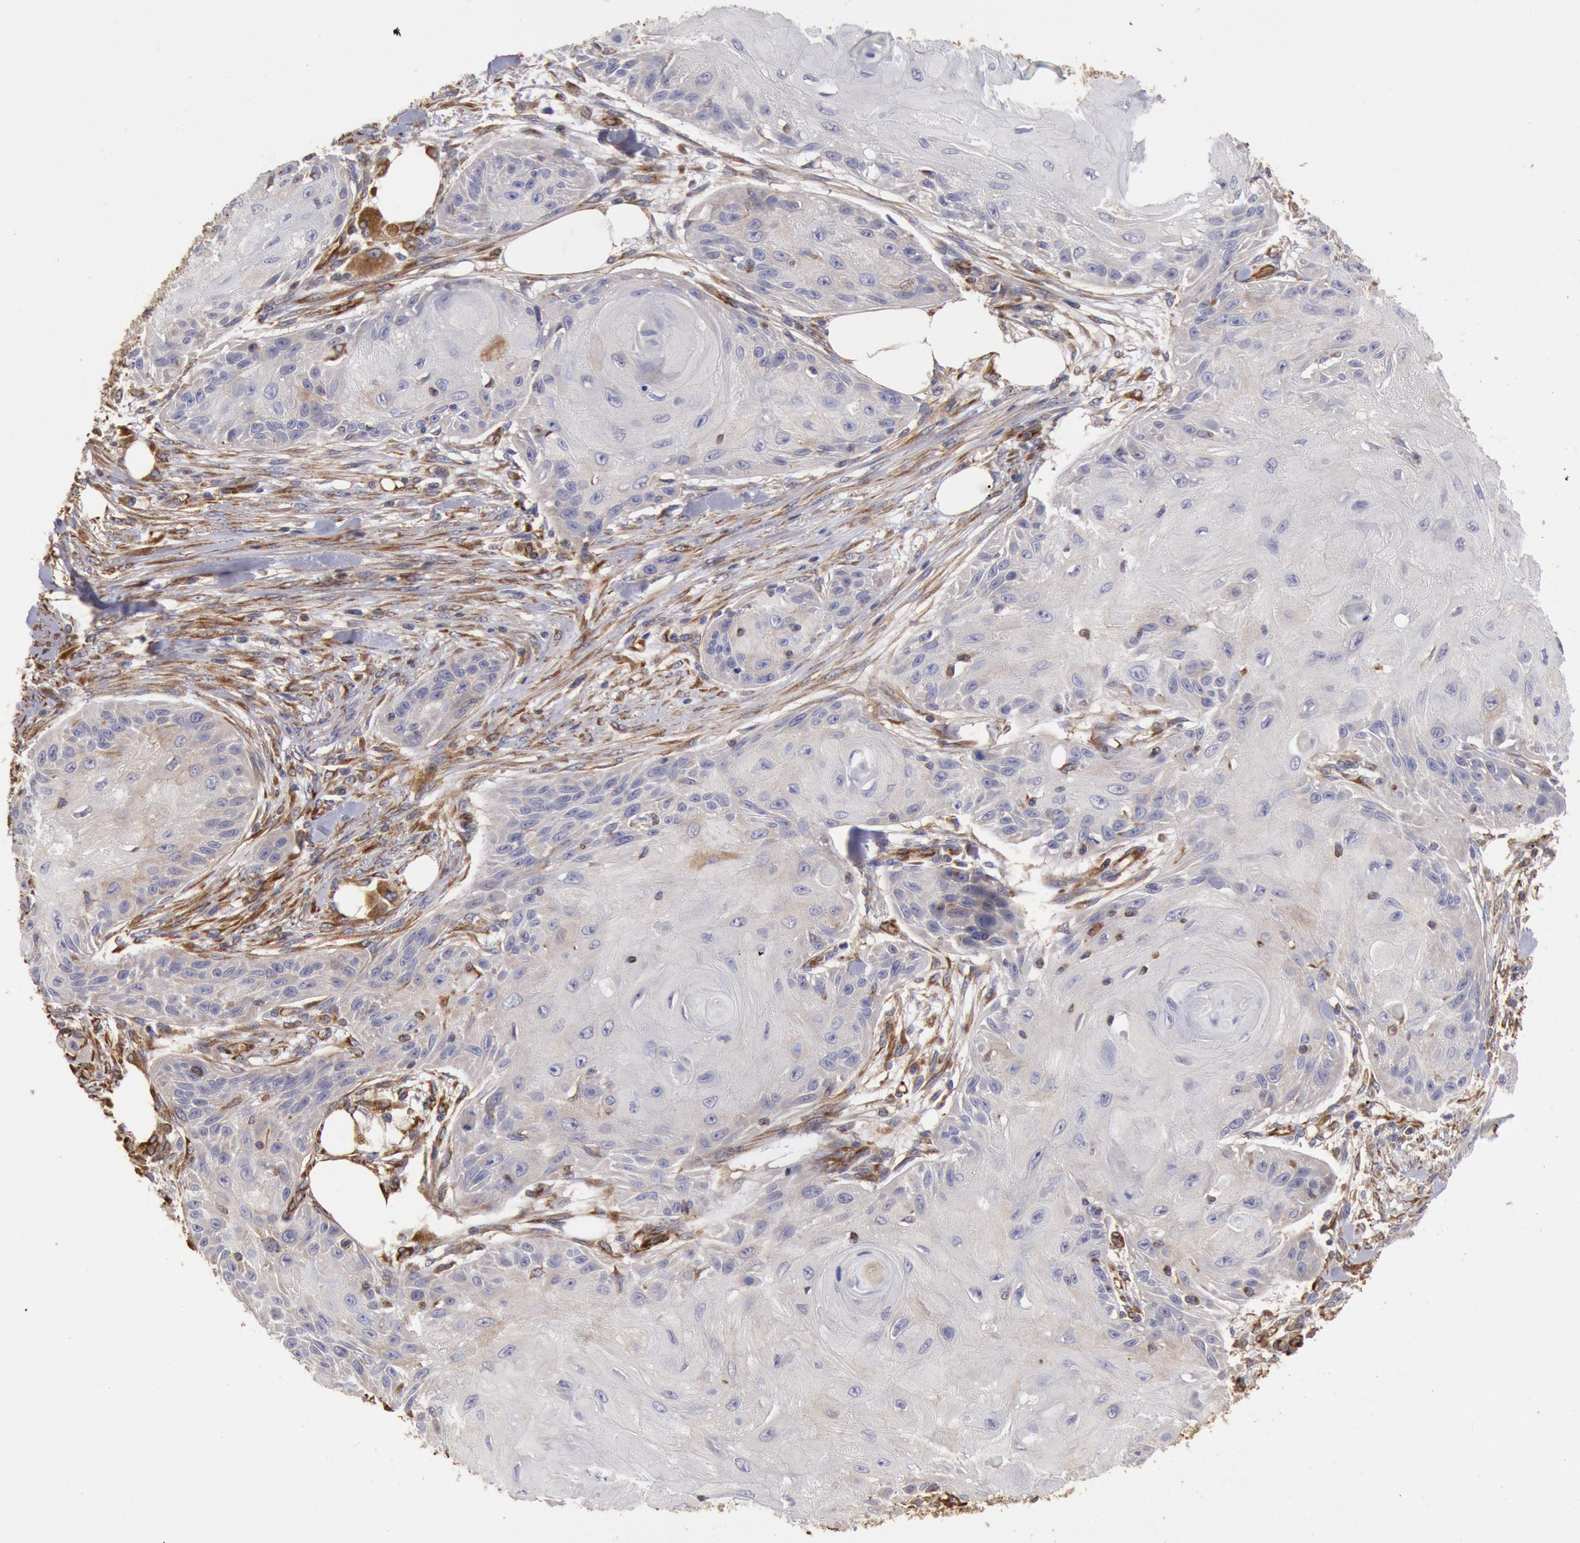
{"staining": {"intensity": "weak", "quantity": "<25%", "location": "cytoplasmic/membranous"}, "tissue": "skin cancer", "cell_type": "Tumor cells", "image_type": "cancer", "snomed": [{"axis": "morphology", "description": "Squamous cell carcinoma, NOS"}, {"axis": "topography", "description": "Skin"}], "caption": "Skin squamous cell carcinoma stained for a protein using immunohistochemistry reveals no positivity tumor cells.", "gene": "RNF139", "patient": {"sex": "female", "age": 88}}